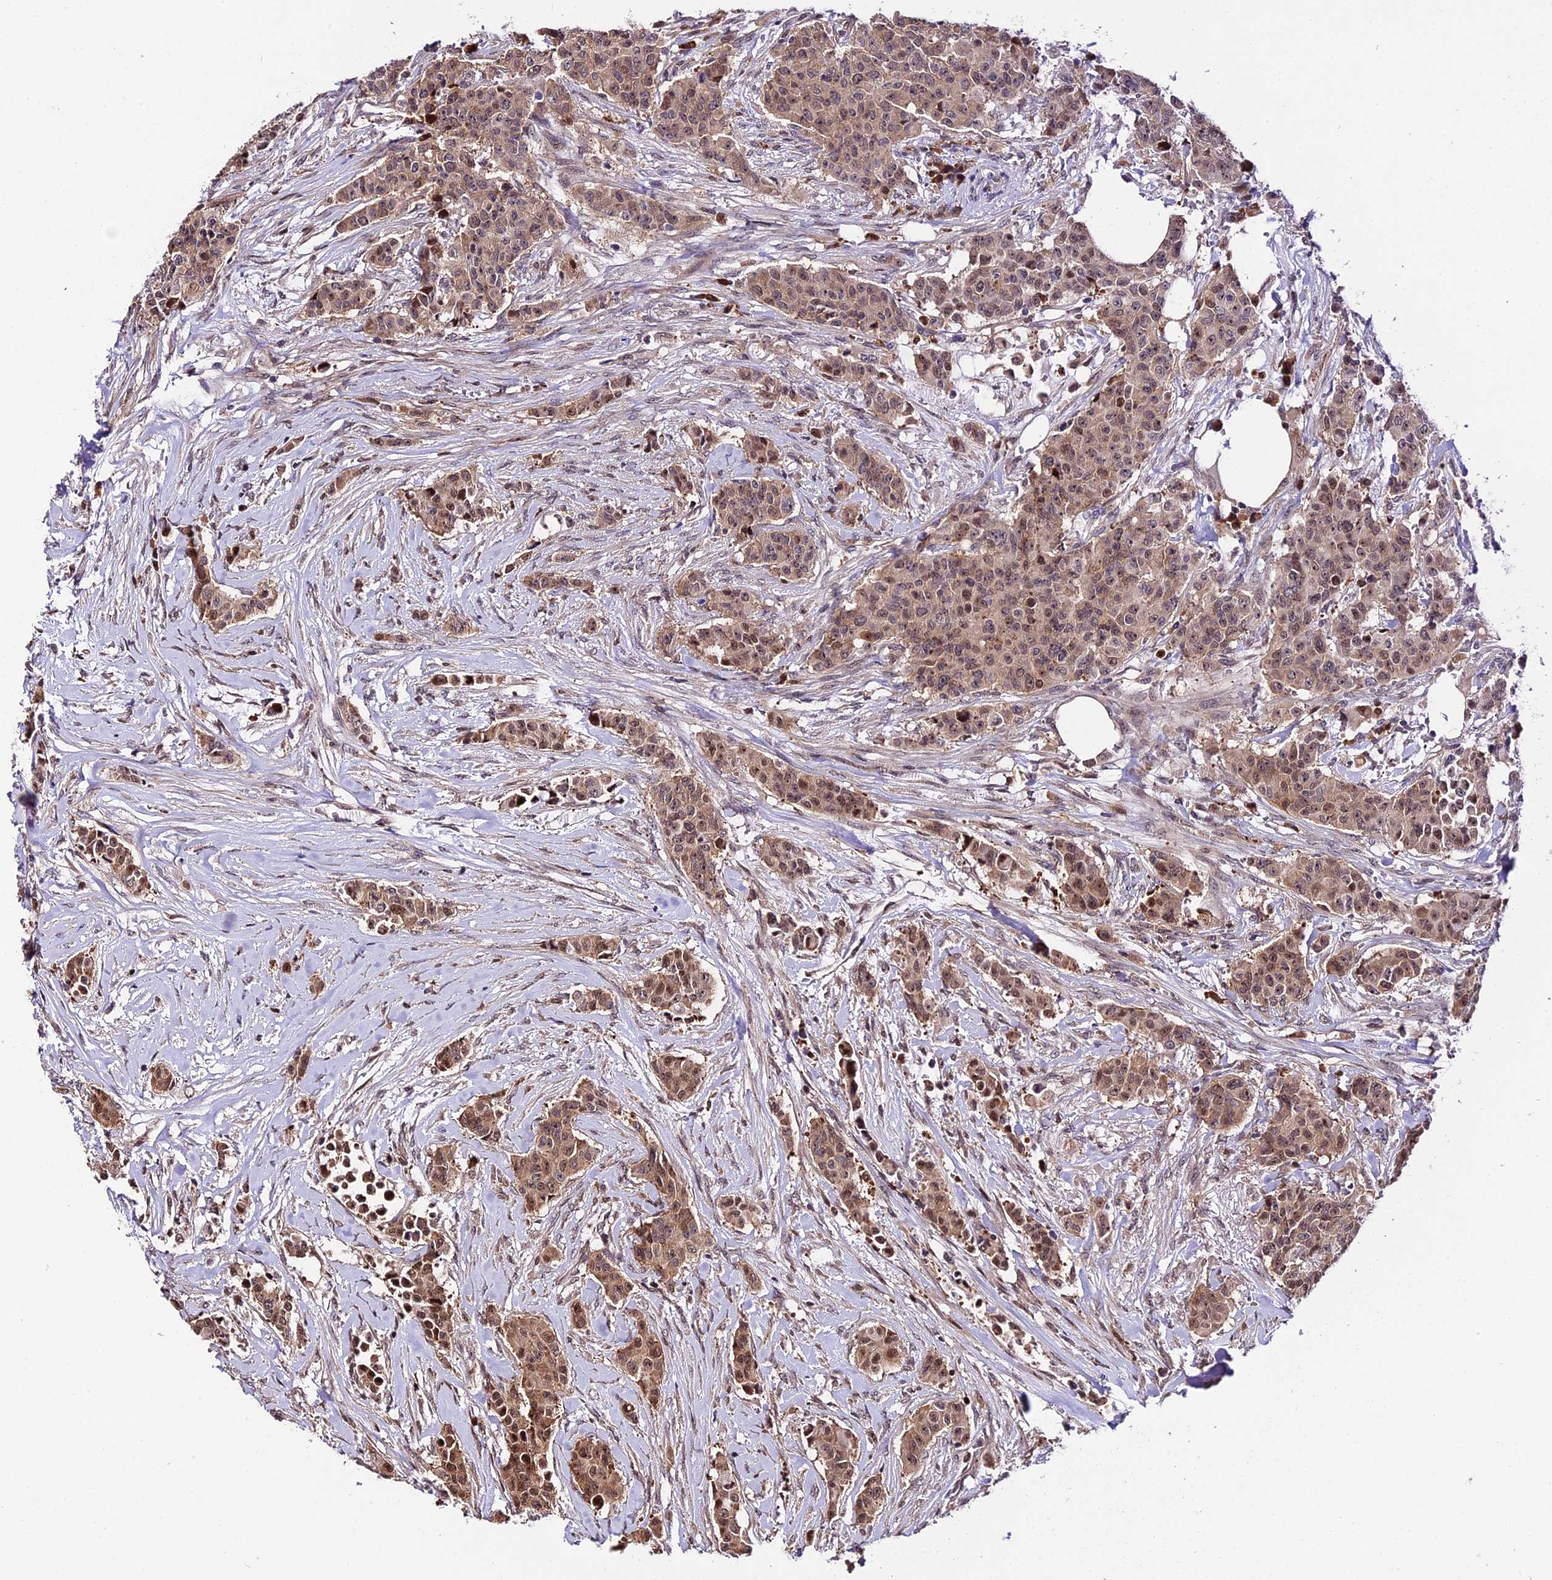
{"staining": {"intensity": "moderate", "quantity": ">75%", "location": "cytoplasmic/membranous,nuclear"}, "tissue": "breast cancer", "cell_type": "Tumor cells", "image_type": "cancer", "snomed": [{"axis": "morphology", "description": "Duct carcinoma"}, {"axis": "topography", "description": "Breast"}], "caption": "Moderate cytoplasmic/membranous and nuclear staining for a protein is present in approximately >75% of tumor cells of breast cancer using immunohistochemistry.", "gene": "HERPUD1", "patient": {"sex": "female", "age": 40}}